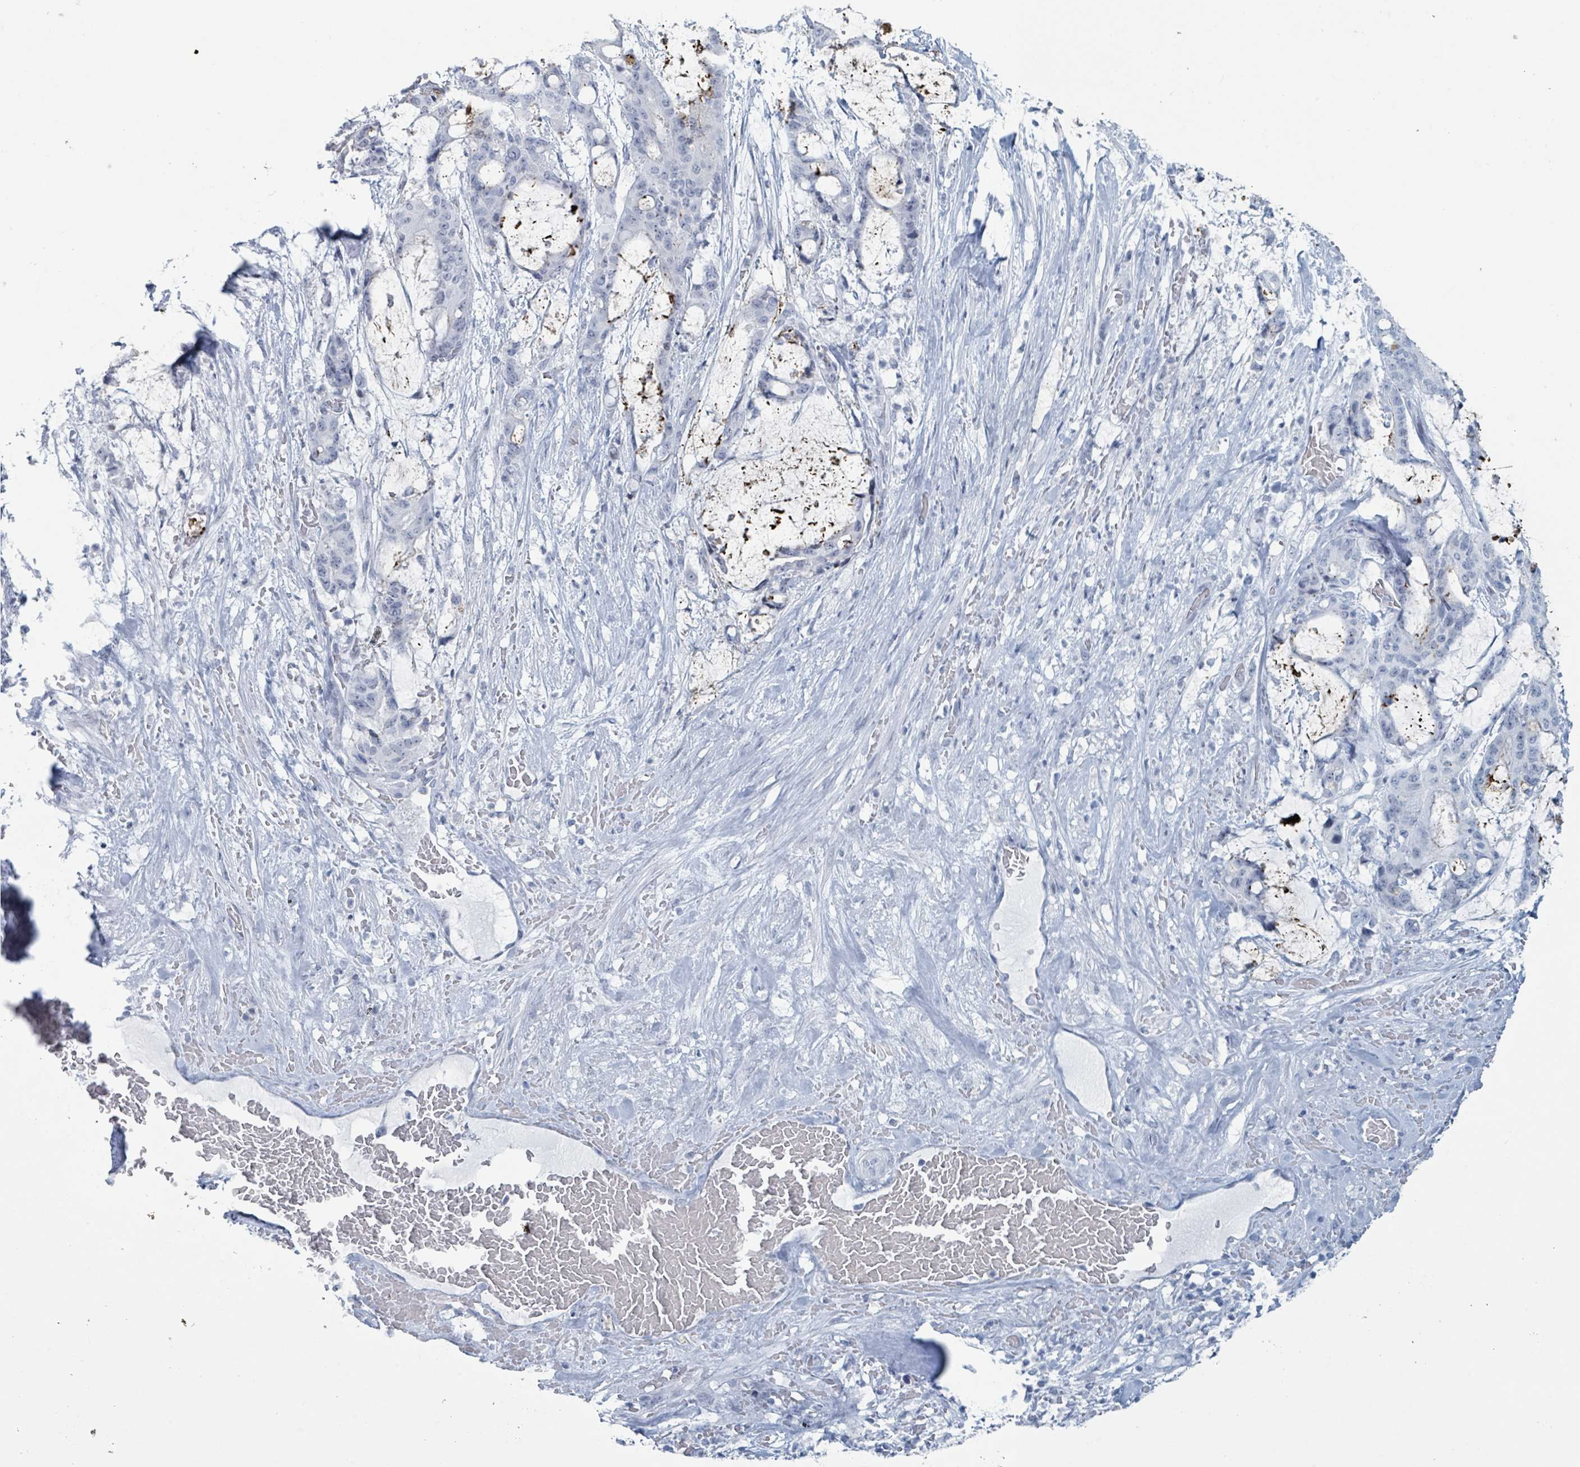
{"staining": {"intensity": "negative", "quantity": "none", "location": "none"}, "tissue": "liver cancer", "cell_type": "Tumor cells", "image_type": "cancer", "snomed": [{"axis": "morphology", "description": "Normal tissue, NOS"}, {"axis": "morphology", "description": "Cholangiocarcinoma"}, {"axis": "topography", "description": "Liver"}, {"axis": "topography", "description": "Peripheral nerve tissue"}], "caption": "An image of cholangiocarcinoma (liver) stained for a protein demonstrates no brown staining in tumor cells. Brightfield microscopy of immunohistochemistry (IHC) stained with DAB (3,3'-diaminobenzidine) (brown) and hematoxylin (blue), captured at high magnification.", "gene": "GPR15LG", "patient": {"sex": "female", "age": 73}}